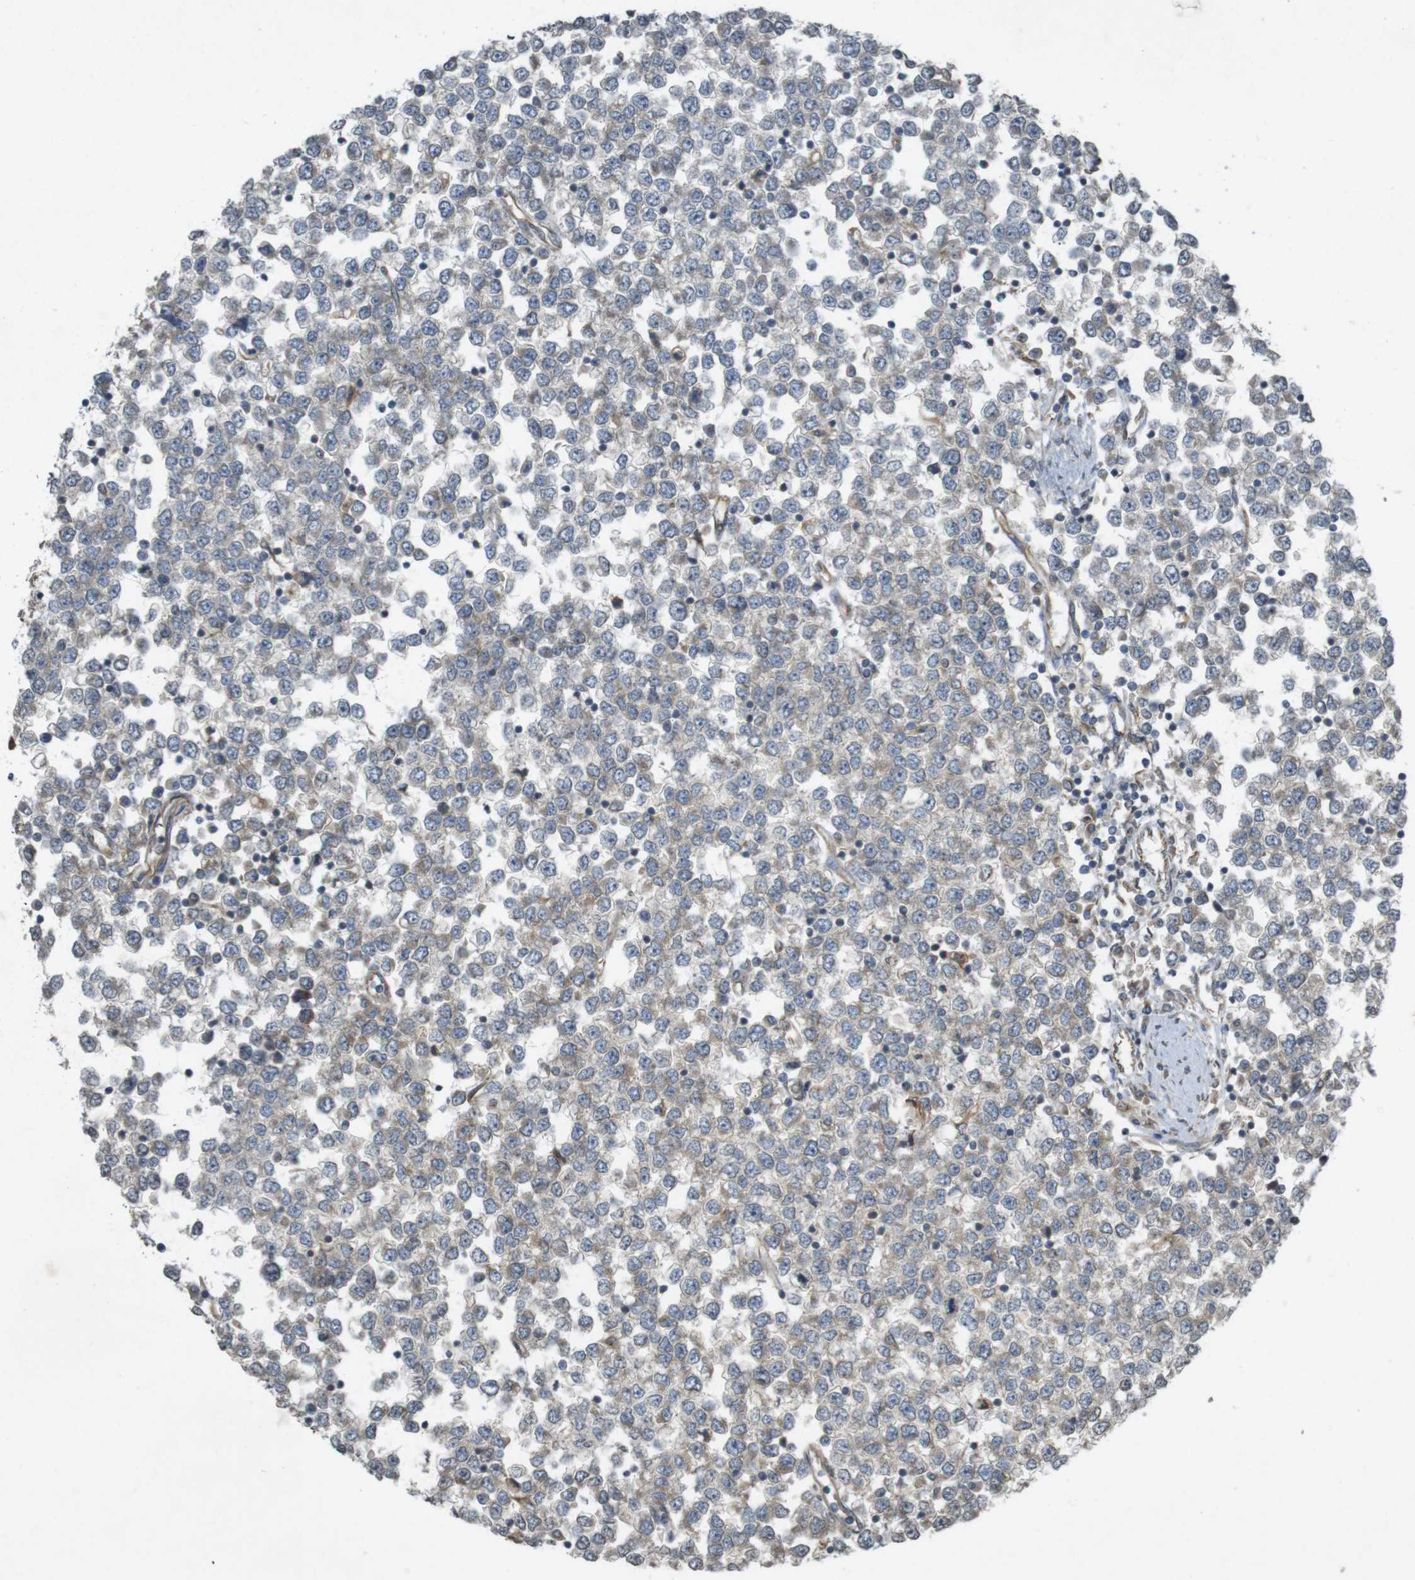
{"staining": {"intensity": "weak", "quantity": "<25%", "location": "cytoplasmic/membranous"}, "tissue": "testis cancer", "cell_type": "Tumor cells", "image_type": "cancer", "snomed": [{"axis": "morphology", "description": "Seminoma, NOS"}, {"axis": "topography", "description": "Testis"}], "caption": "Immunohistochemistry (IHC) image of neoplastic tissue: testis seminoma stained with DAB reveals no significant protein expression in tumor cells. (DAB immunohistochemistry visualized using brightfield microscopy, high magnification).", "gene": "KIF5B", "patient": {"sex": "male", "age": 65}}